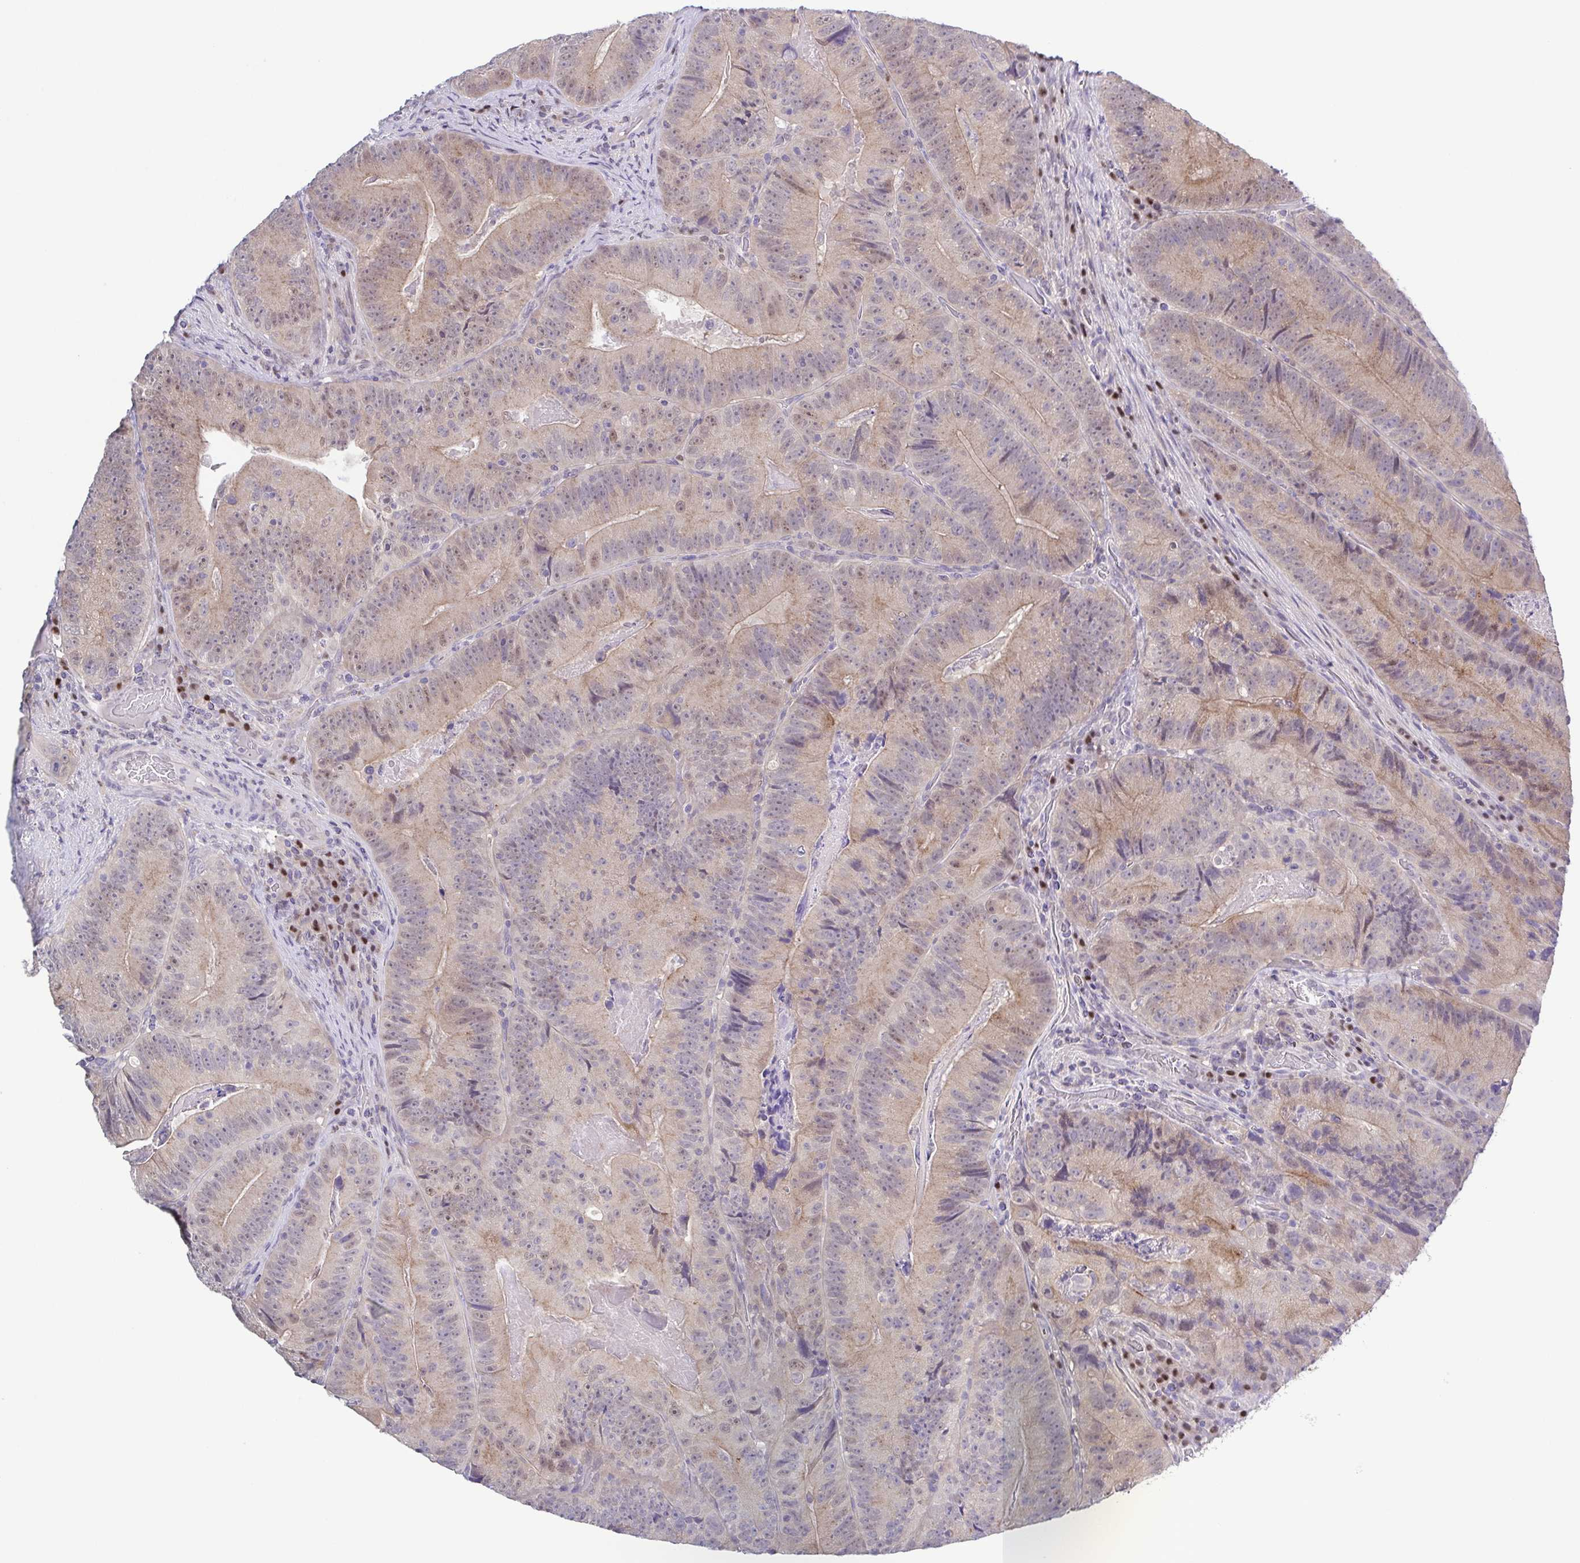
{"staining": {"intensity": "weak", "quantity": "25%-75%", "location": "cytoplasmic/membranous,nuclear"}, "tissue": "colorectal cancer", "cell_type": "Tumor cells", "image_type": "cancer", "snomed": [{"axis": "morphology", "description": "Adenocarcinoma, NOS"}, {"axis": "topography", "description": "Colon"}], "caption": "Tumor cells reveal low levels of weak cytoplasmic/membranous and nuclear expression in about 25%-75% of cells in colorectal cancer (adenocarcinoma).", "gene": "UBE2Q1", "patient": {"sex": "female", "age": 86}}